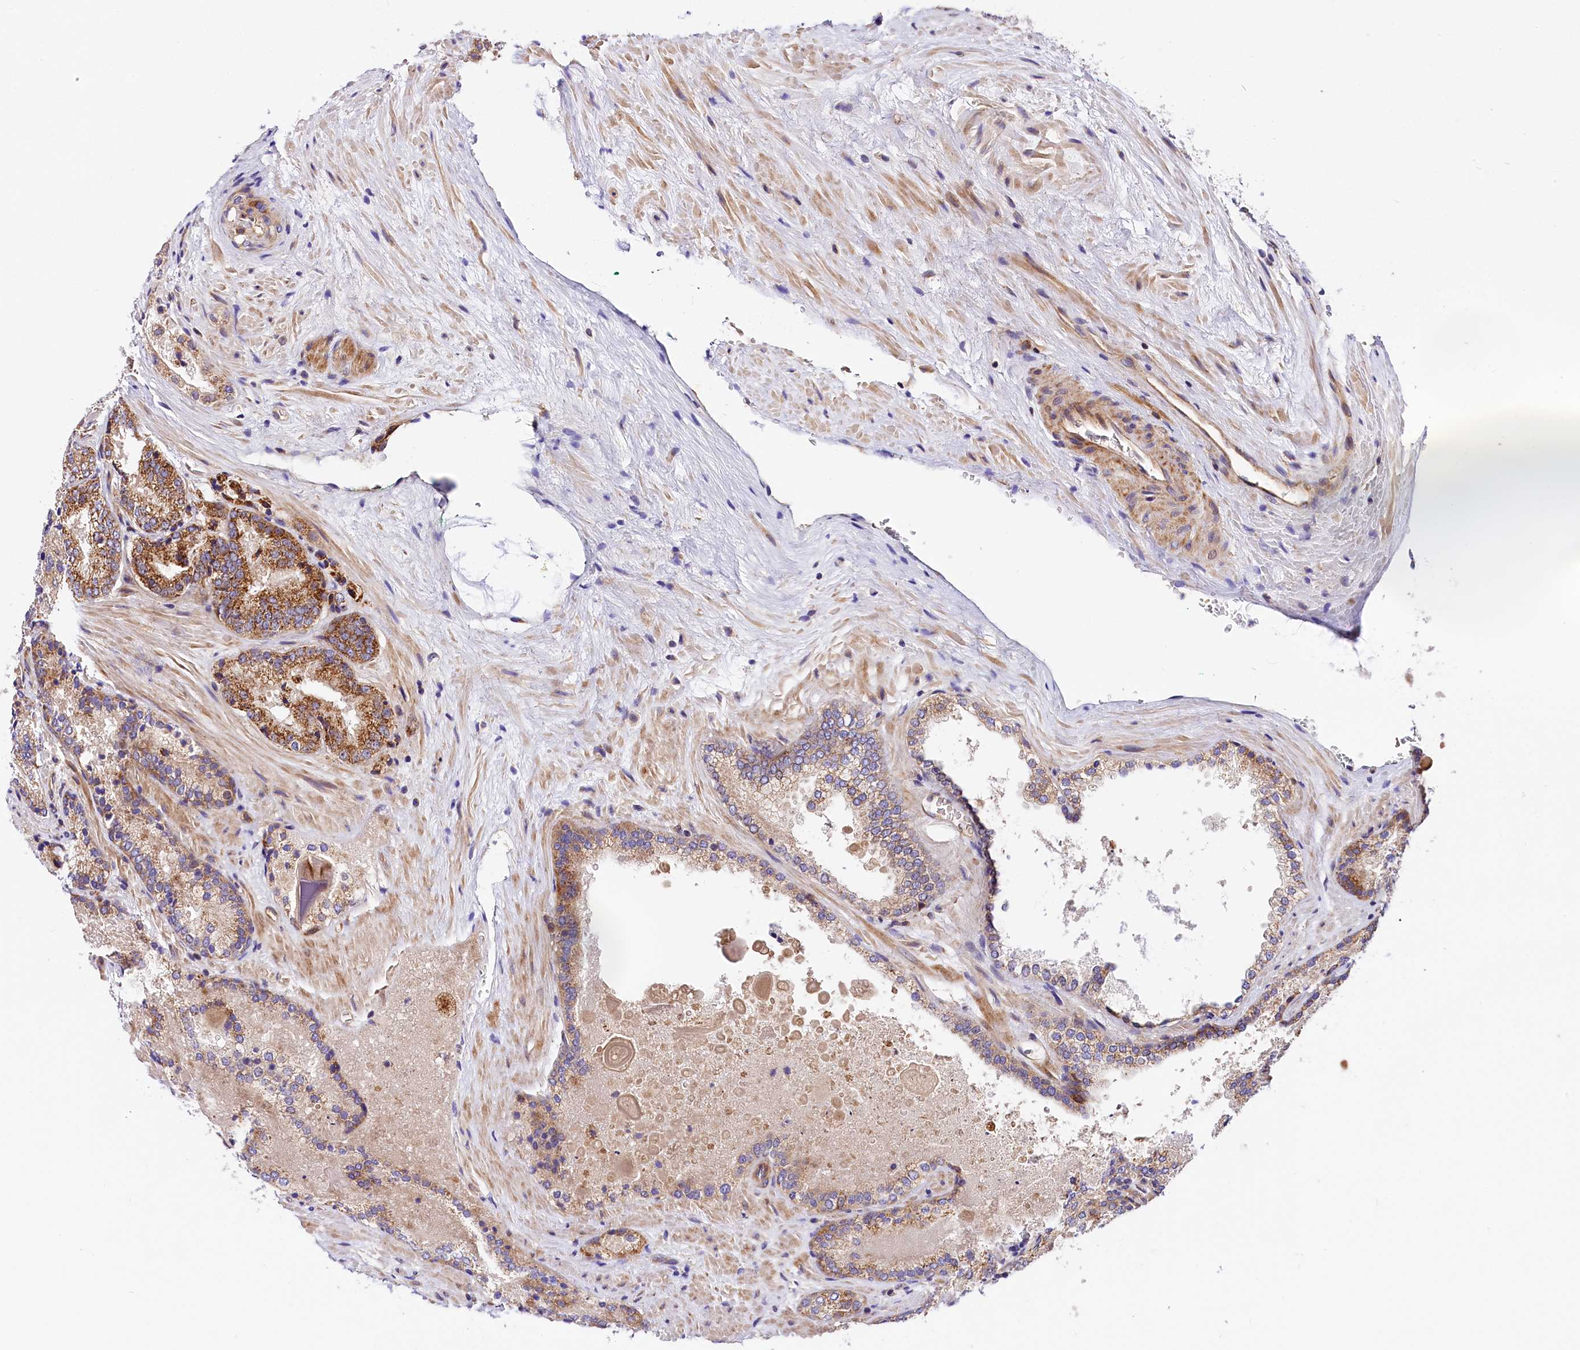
{"staining": {"intensity": "moderate", "quantity": ">75%", "location": "cytoplasmic/membranous"}, "tissue": "prostate cancer", "cell_type": "Tumor cells", "image_type": "cancer", "snomed": [{"axis": "morphology", "description": "Adenocarcinoma, Low grade"}, {"axis": "topography", "description": "Prostate"}], "caption": "Protein staining by IHC shows moderate cytoplasmic/membranous staining in approximately >75% of tumor cells in prostate low-grade adenocarcinoma.", "gene": "ARMC6", "patient": {"sex": "male", "age": 74}}